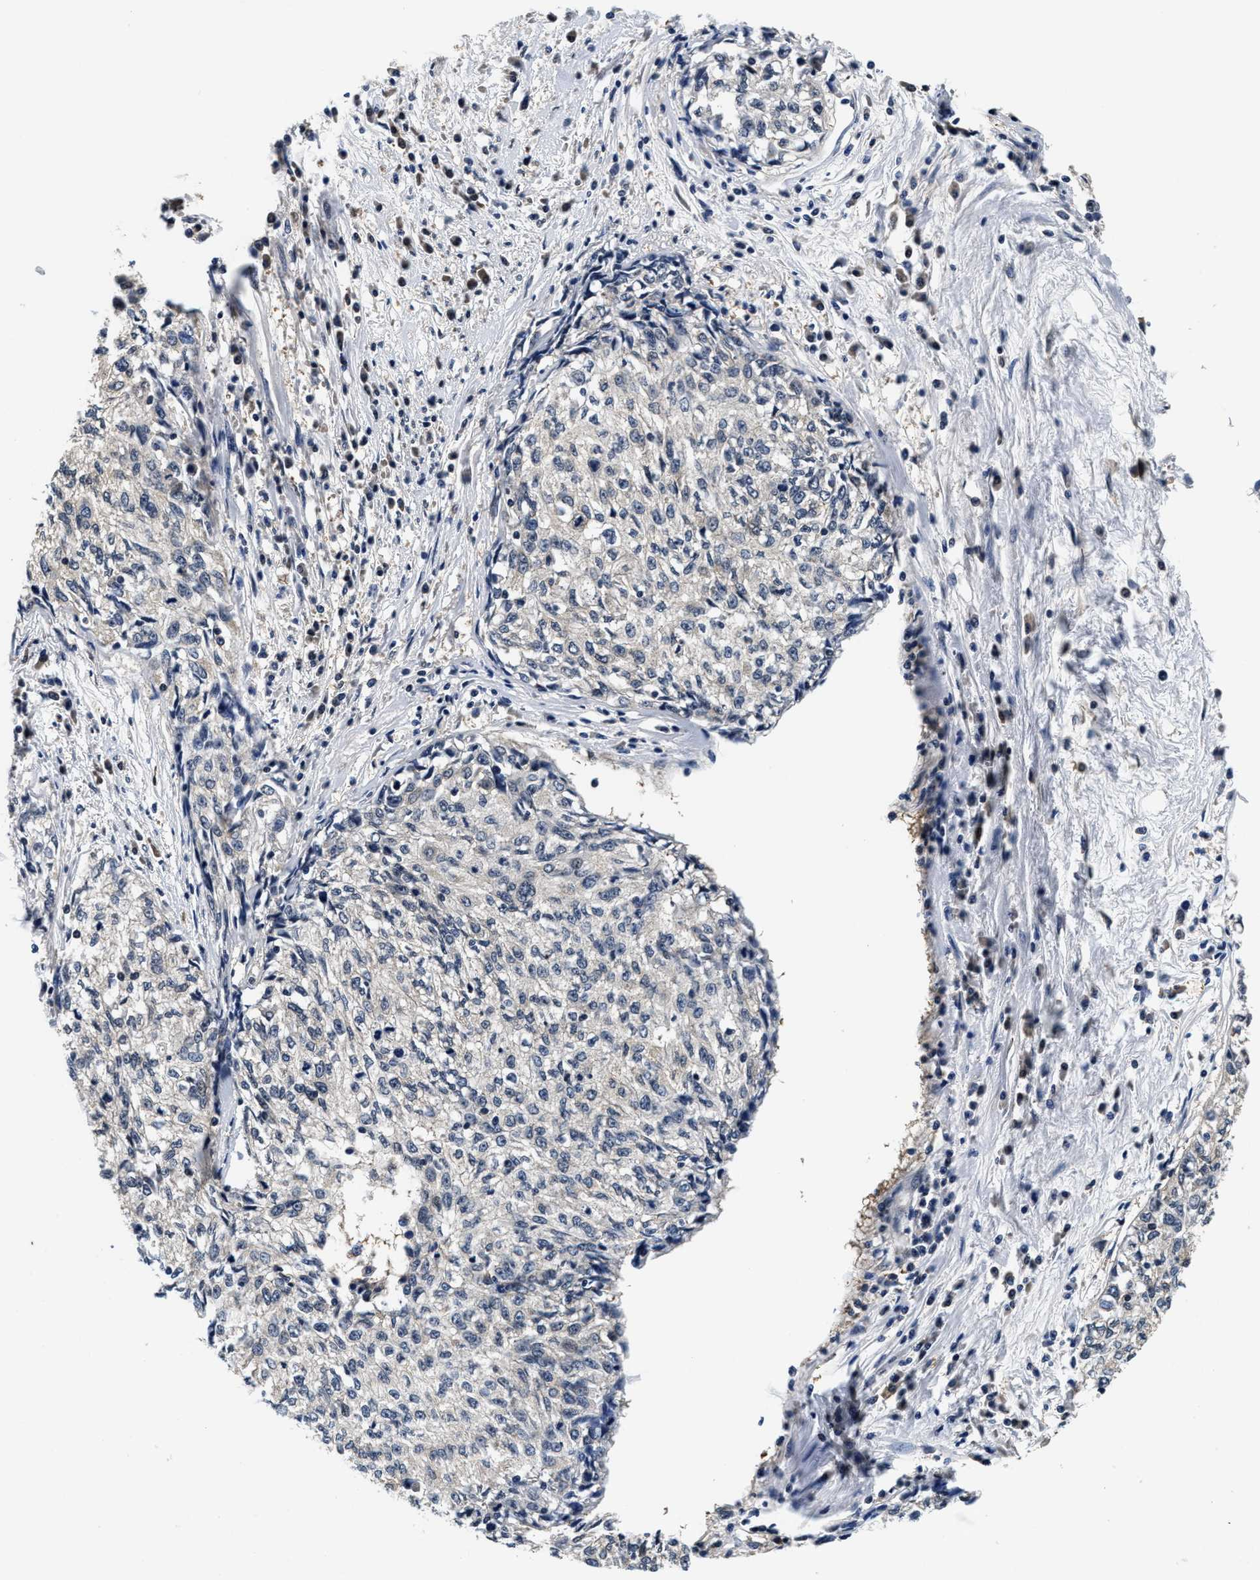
{"staining": {"intensity": "negative", "quantity": "none", "location": "none"}, "tissue": "cervical cancer", "cell_type": "Tumor cells", "image_type": "cancer", "snomed": [{"axis": "morphology", "description": "Squamous cell carcinoma, NOS"}, {"axis": "topography", "description": "Cervix"}], "caption": "Immunohistochemistry (IHC) micrograph of human cervical cancer stained for a protein (brown), which displays no staining in tumor cells.", "gene": "PHPT1", "patient": {"sex": "female", "age": 57}}